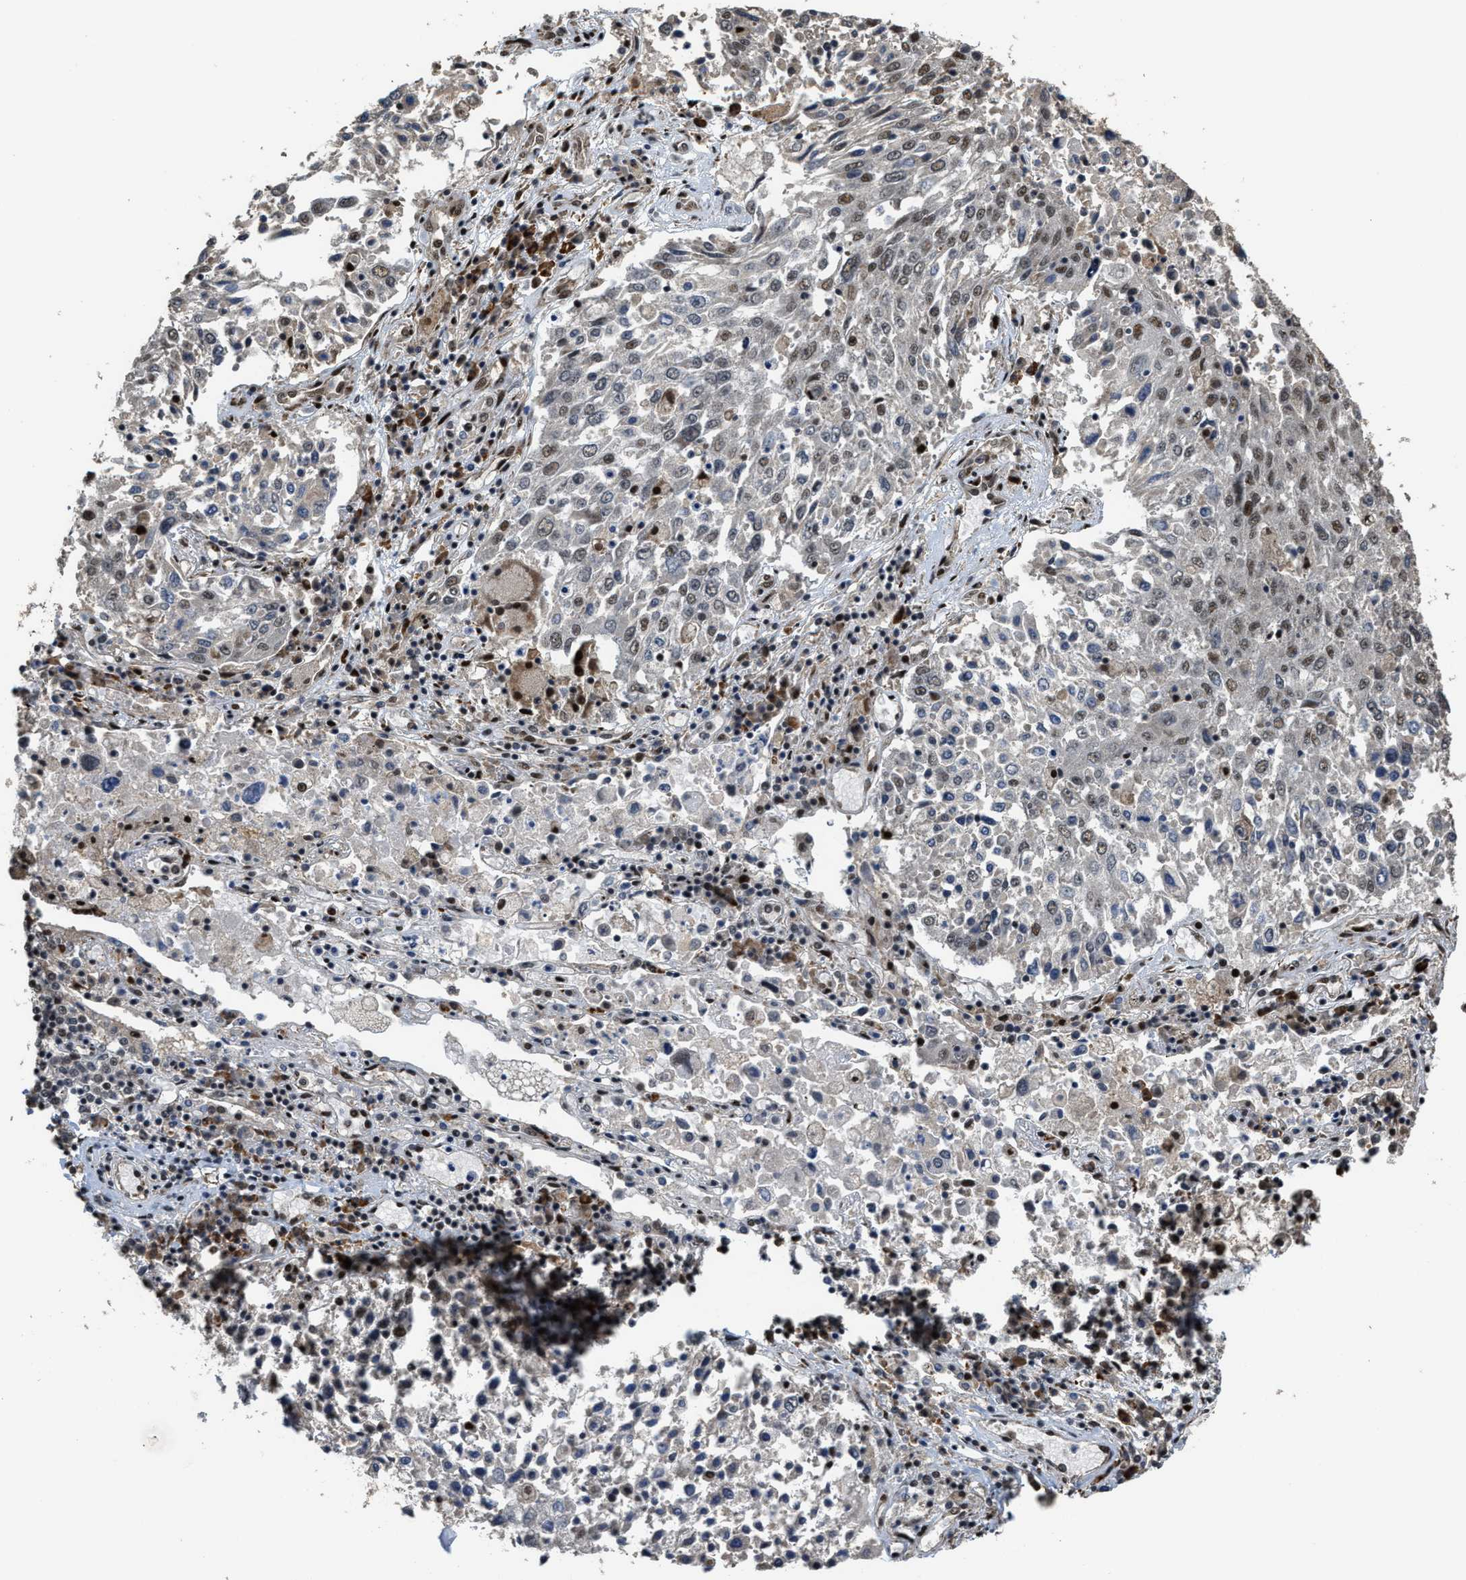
{"staining": {"intensity": "moderate", "quantity": "<25%", "location": "nuclear"}, "tissue": "lung cancer", "cell_type": "Tumor cells", "image_type": "cancer", "snomed": [{"axis": "morphology", "description": "Squamous cell carcinoma, NOS"}, {"axis": "topography", "description": "Lung"}], "caption": "IHC of lung squamous cell carcinoma demonstrates low levels of moderate nuclear staining in approximately <25% of tumor cells.", "gene": "SERTAD2", "patient": {"sex": "male", "age": 65}}